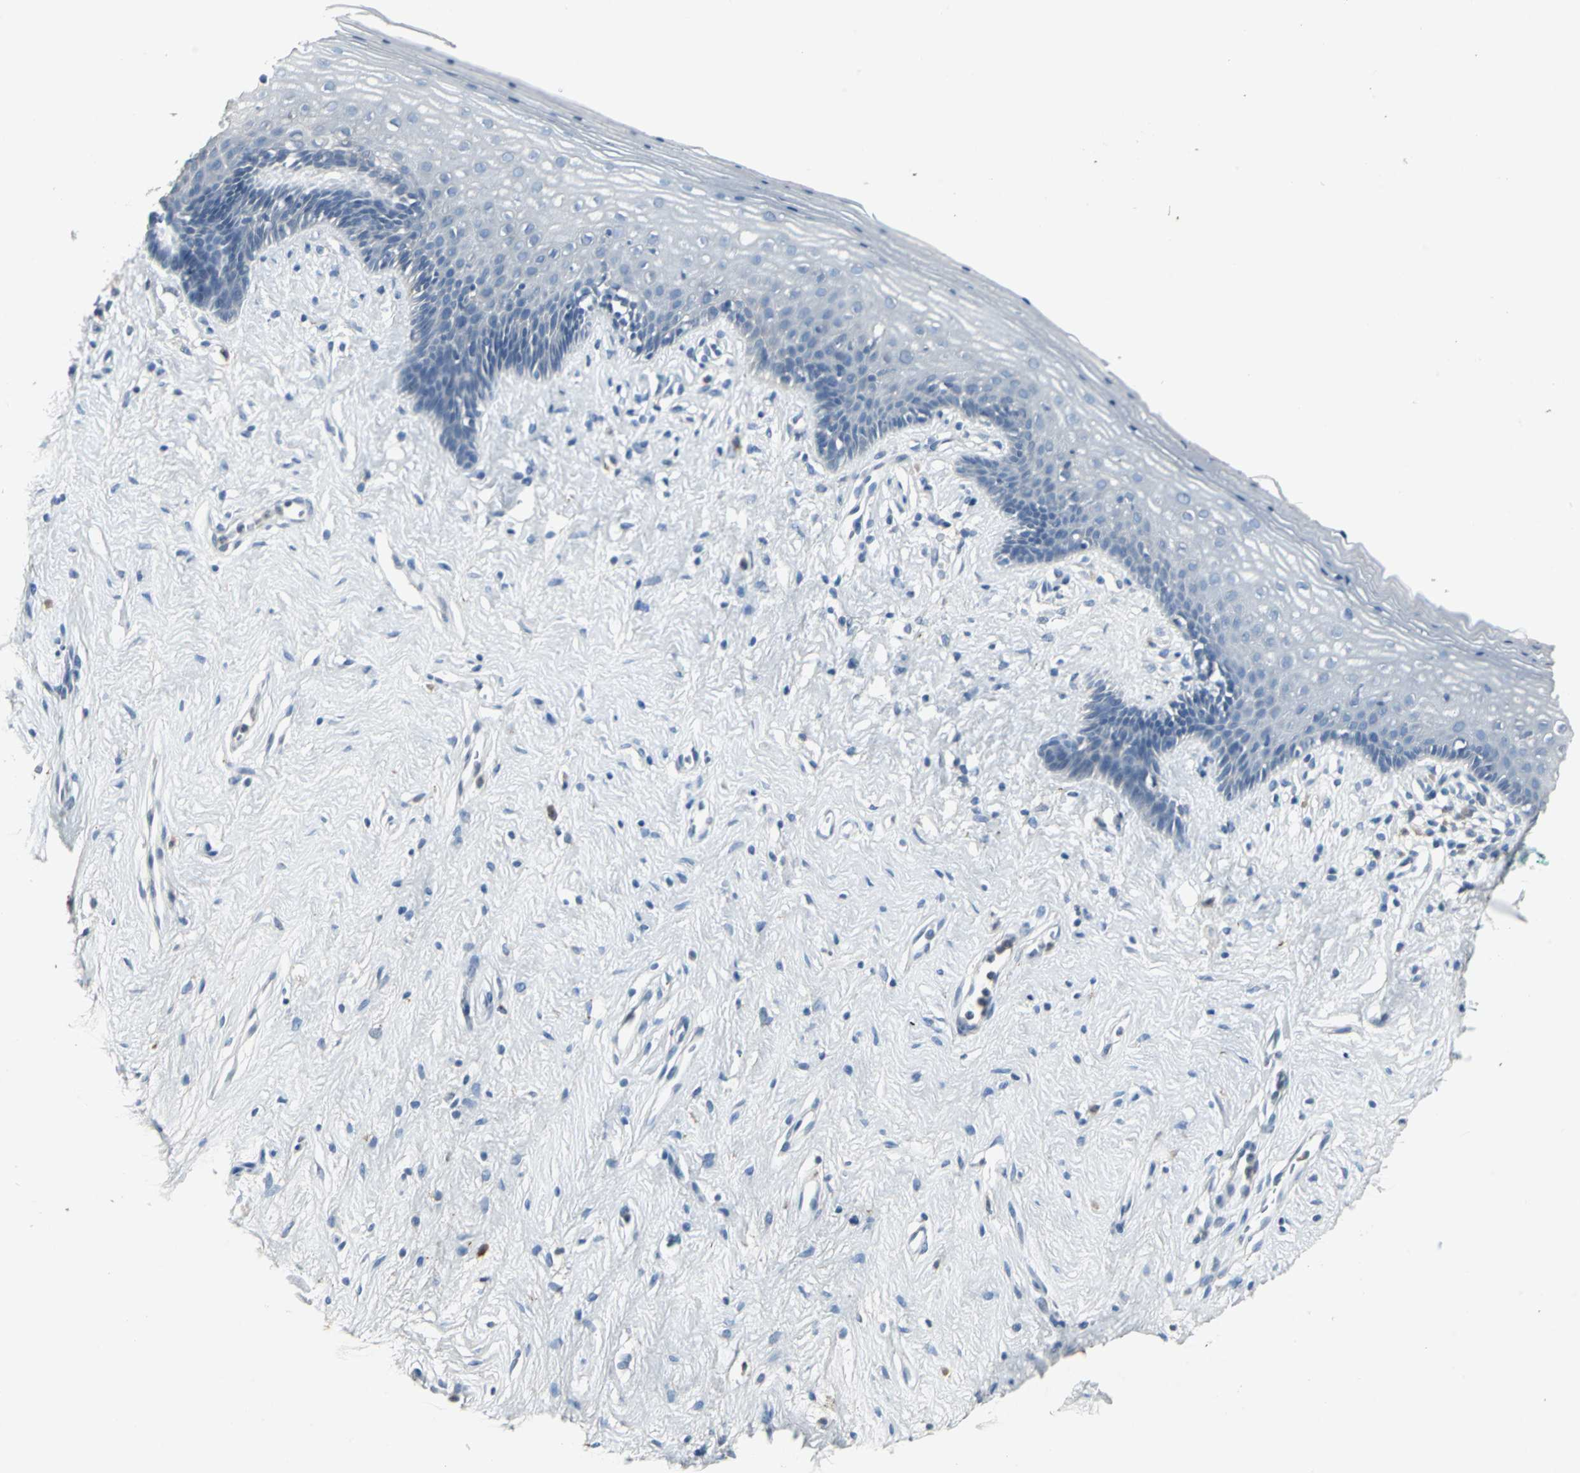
{"staining": {"intensity": "negative", "quantity": "none", "location": "none"}, "tissue": "vagina", "cell_type": "Squamous epithelial cells", "image_type": "normal", "snomed": [{"axis": "morphology", "description": "Normal tissue, NOS"}, {"axis": "topography", "description": "Vagina"}], "caption": "Human vagina stained for a protein using immunohistochemistry reveals no staining in squamous epithelial cells.", "gene": "SLC2A13", "patient": {"sex": "female", "age": 44}}